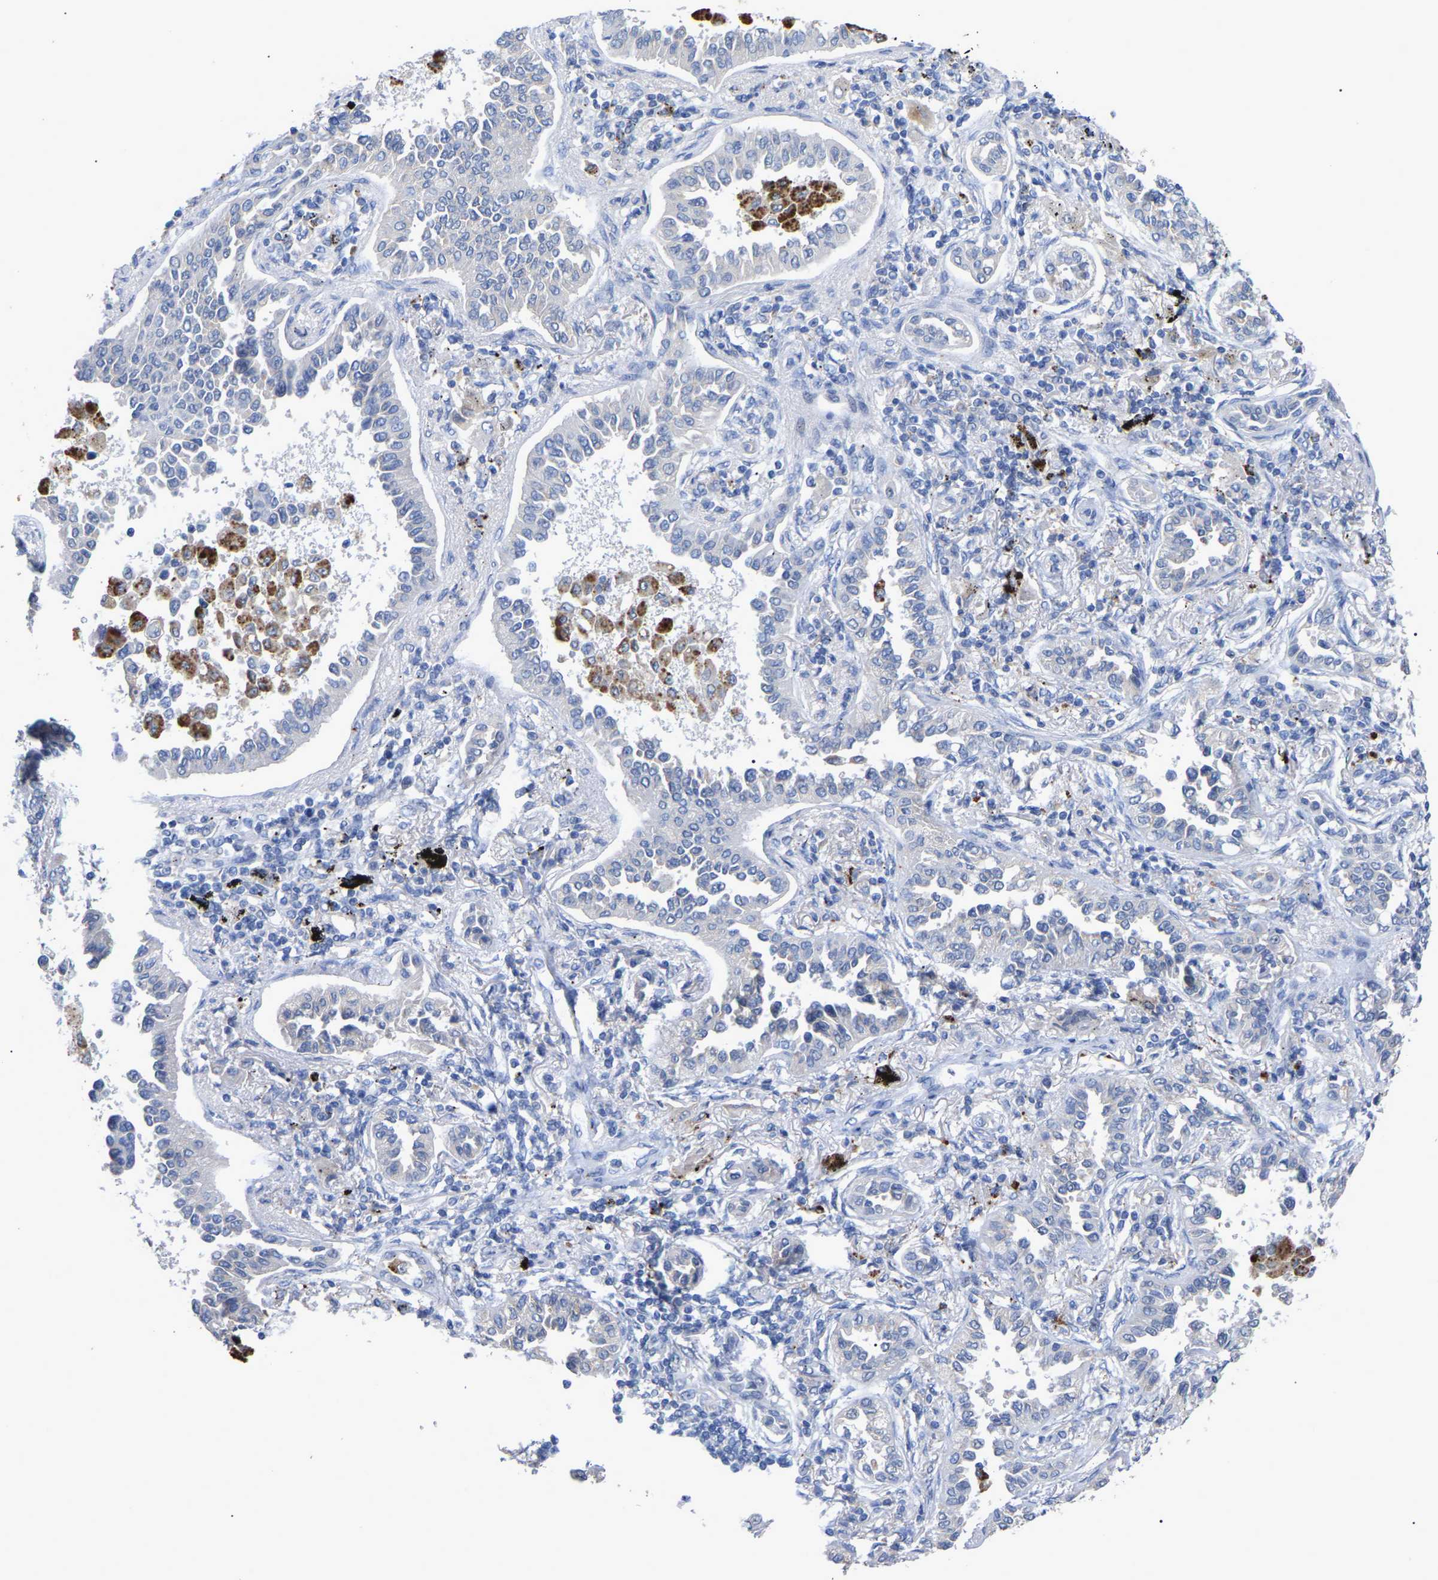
{"staining": {"intensity": "negative", "quantity": "none", "location": "none"}, "tissue": "lung cancer", "cell_type": "Tumor cells", "image_type": "cancer", "snomed": [{"axis": "morphology", "description": "Normal tissue, NOS"}, {"axis": "morphology", "description": "Adenocarcinoma, NOS"}, {"axis": "topography", "description": "Lung"}], "caption": "A histopathology image of human lung cancer (adenocarcinoma) is negative for staining in tumor cells.", "gene": "SMPD2", "patient": {"sex": "male", "age": 59}}